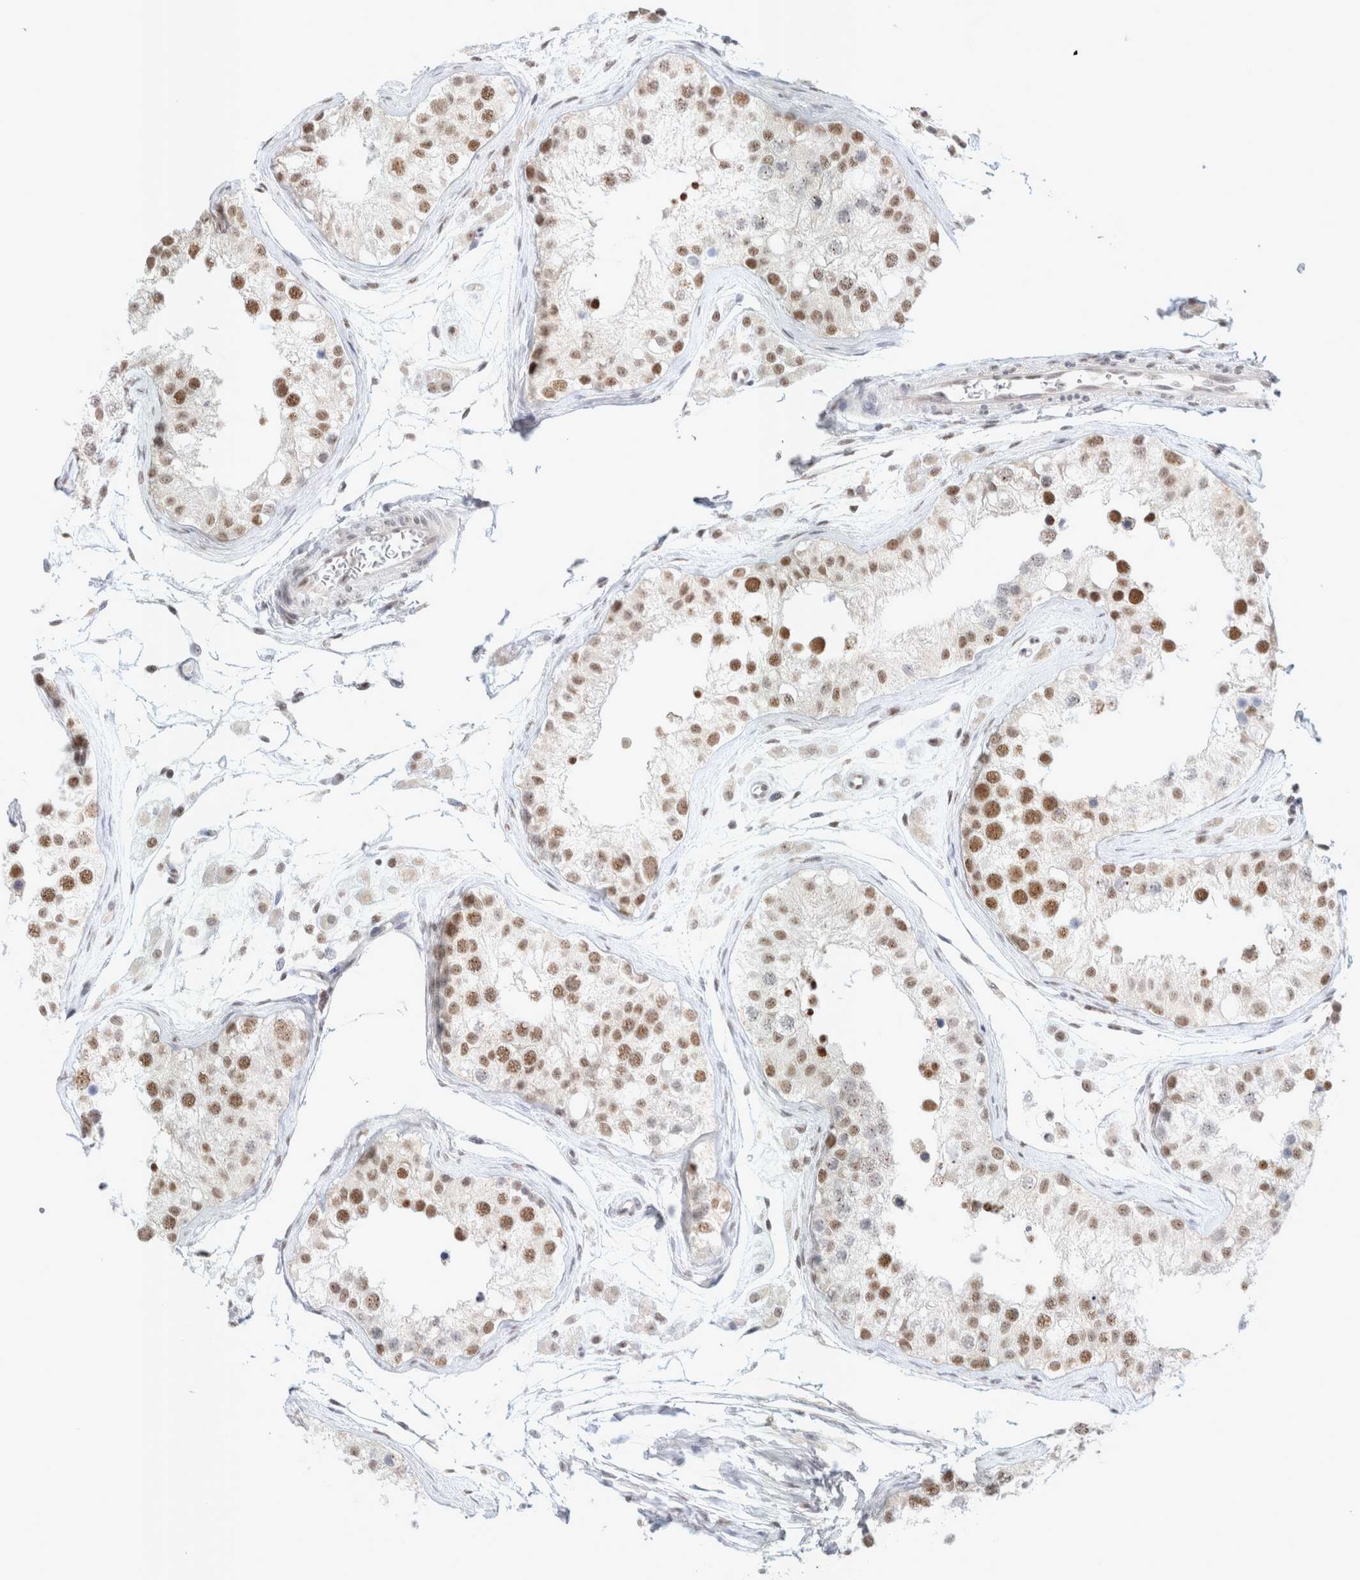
{"staining": {"intensity": "moderate", "quantity": ">75%", "location": "nuclear"}, "tissue": "testis", "cell_type": "Cells in seminiferous ducts", "image_type": "normal", "snomed": [{"axis": "morphology", "description": "Normal tissue, NOS"}, {"axis": "morphology", "description": "Adenocarcinoma, metastatic, NOS"}, {"axis": "topography", "description": "Testis"}], "caption": "Immunohistochemical staining of normal testis shows moderate nuclear protein positivity in about >75% of cells in seminiferous ducts.", "gene": "TRMT12", "patient": {"sex": "male", "age": 26}}